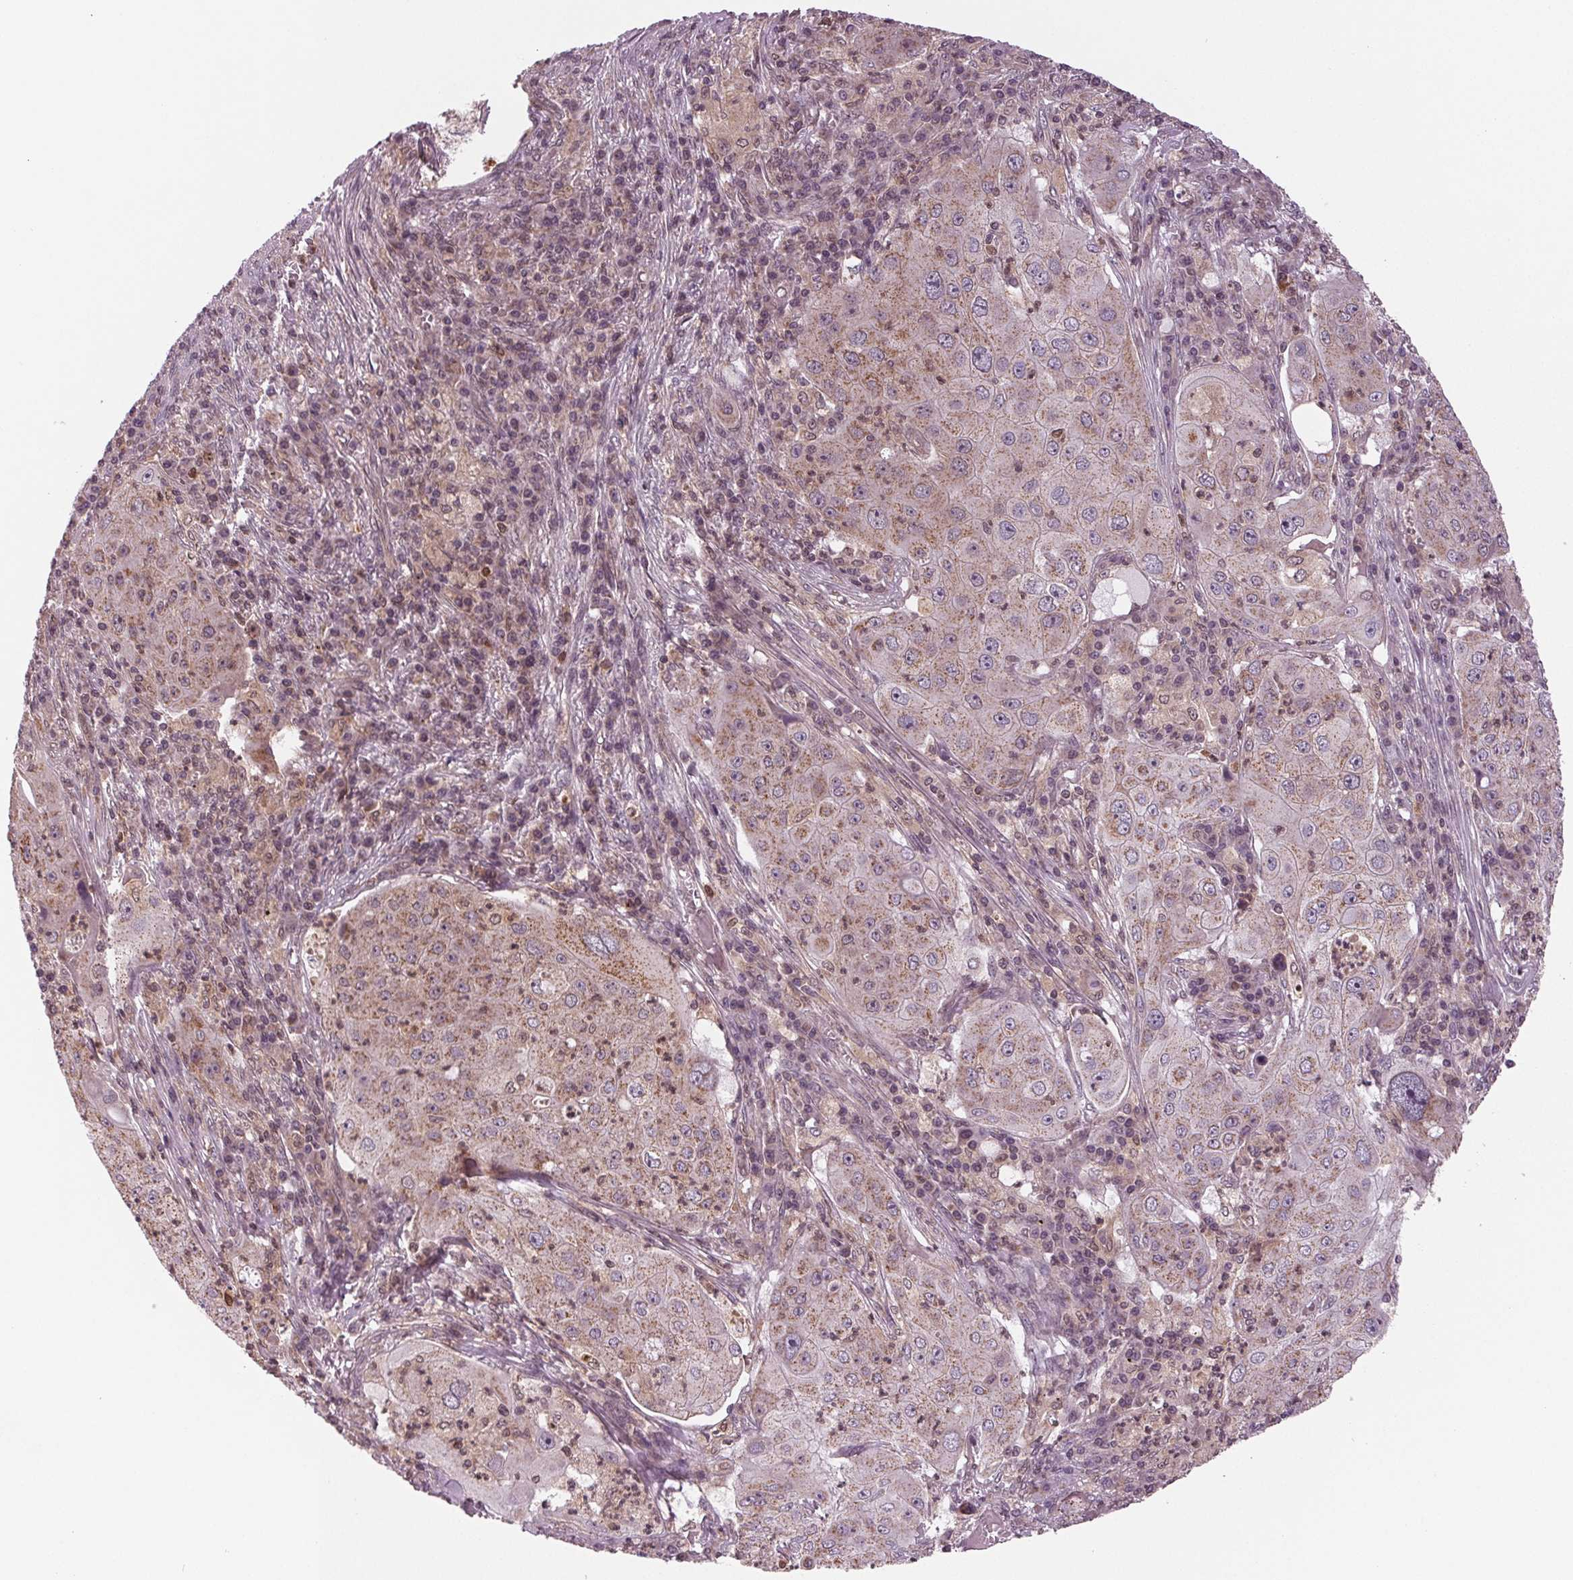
{"staining": {"intensity": "moderate", "quantity": "25%-75%", "location": "cytoplasmic/membranous"}, "tissue": "lung cancer", "cell_type": "Tumor cells", "image_type": "cancer", "snomed": [{"axis": "morphology", "description": "Squamous cell carcinoma, NOS"}, {"axis": "topography", "description": "Lung"}], "caption": "Approximately 25%-75% of tumor cells in lung squamous cell carcinoma display moderate cytoplasmic/membranous protein expression as visualized by brown immunohistochemical staining.", "gene": "STAT3", "patient": {"sex": "female", "age": 59}}